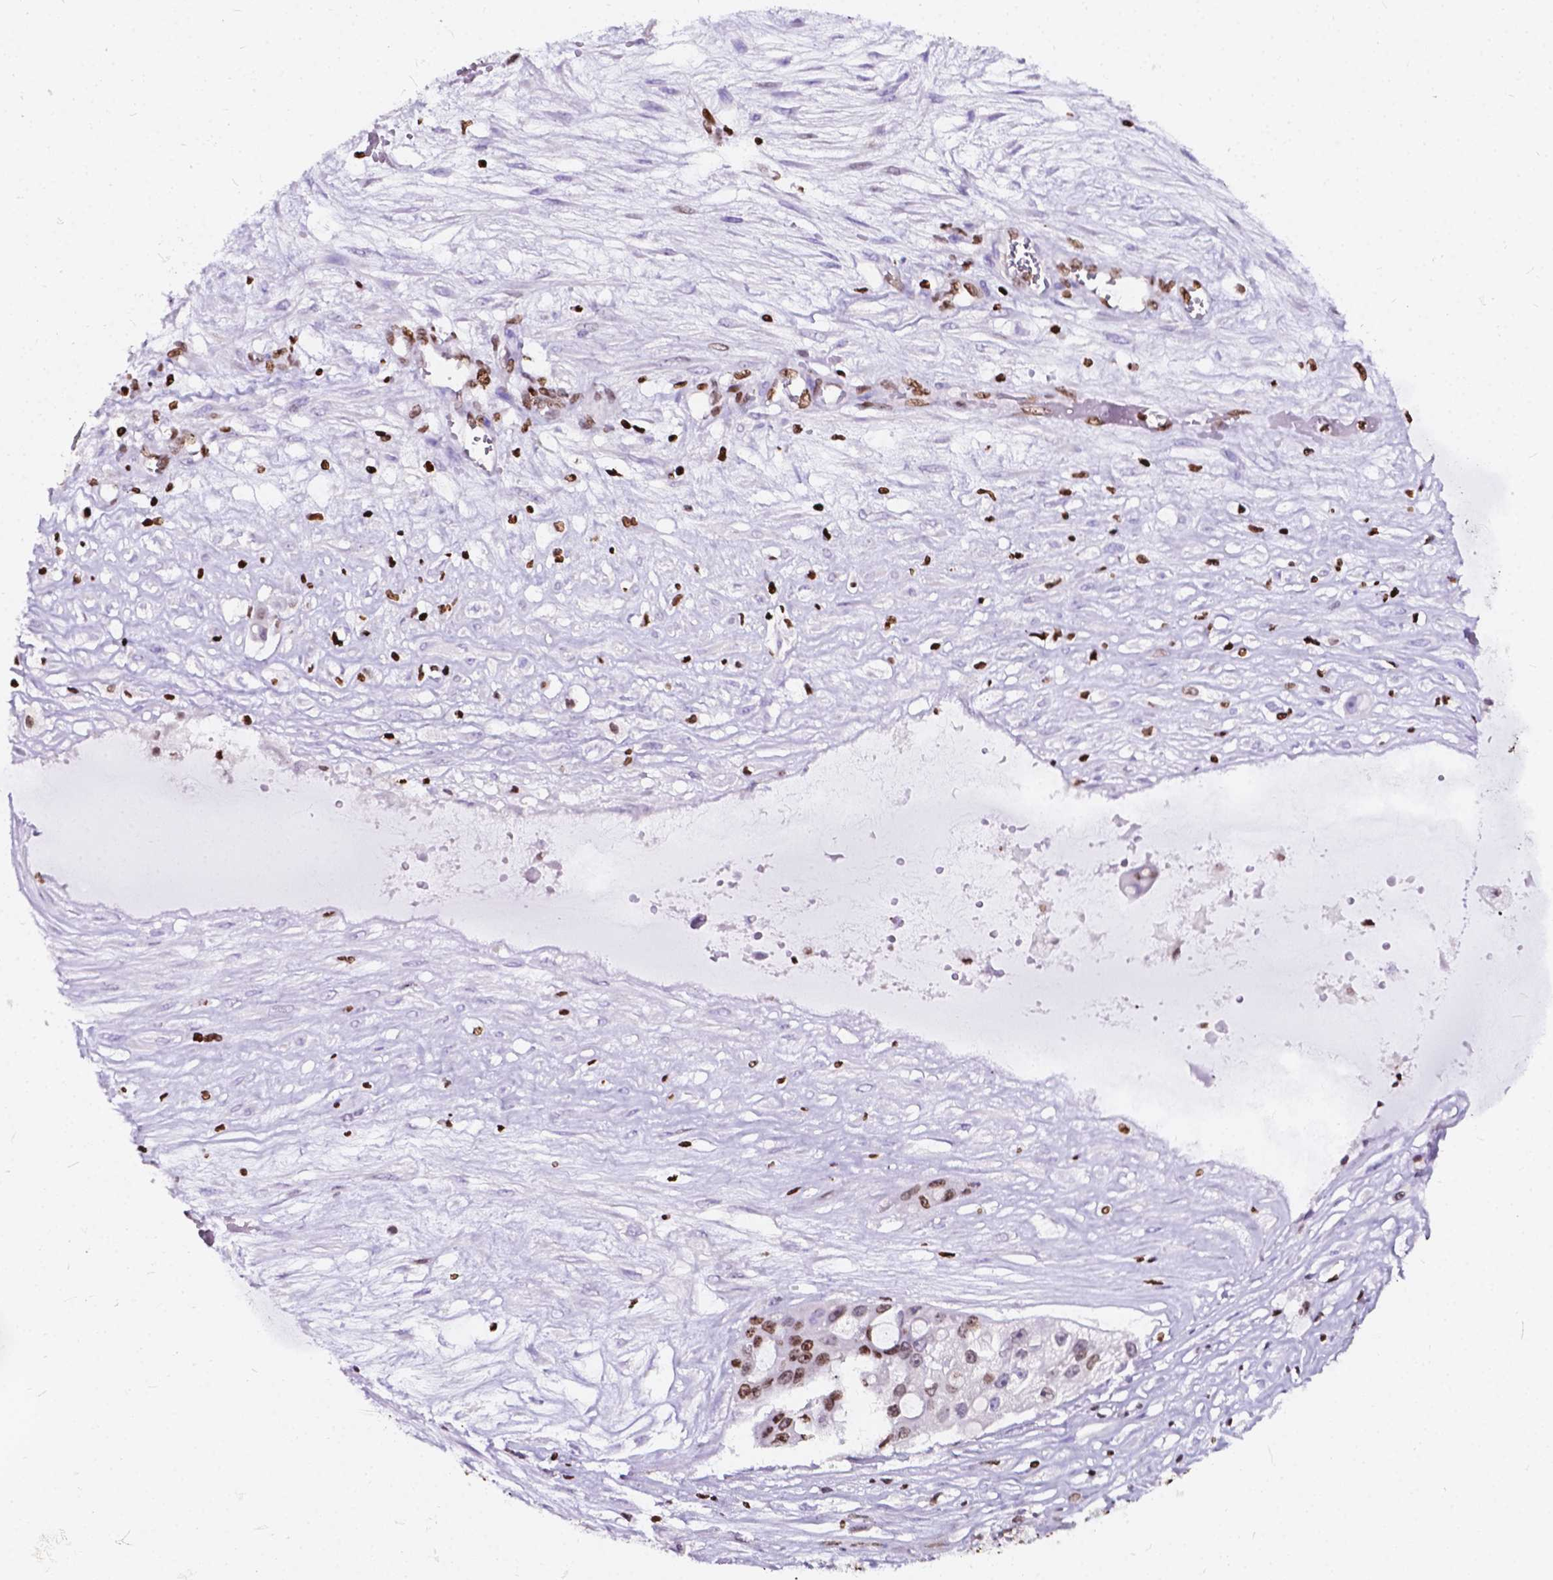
{"staining": {"intensity": "moderate", "quantity": "25%-75%", "location": "nuclear"}, "tissue": "ovarian cancer", "cell_type": "Tumor cells", "image_type": "cancer", "snomed": [{"axis": "morphology", "description": "Cystadenocarcinoma, serous, NOS"}, {"axis": "topography", "description": "Ovary"}], "caption": "Immunohistochemical staining of human ovarian cancer (serous cystadenocarcinoma) displays medium levels of moderate nuclear positivity in about 25%-75% of tumor cells.", "gene": "CBY3", "patient": {"sex": "female", "age": 56}}